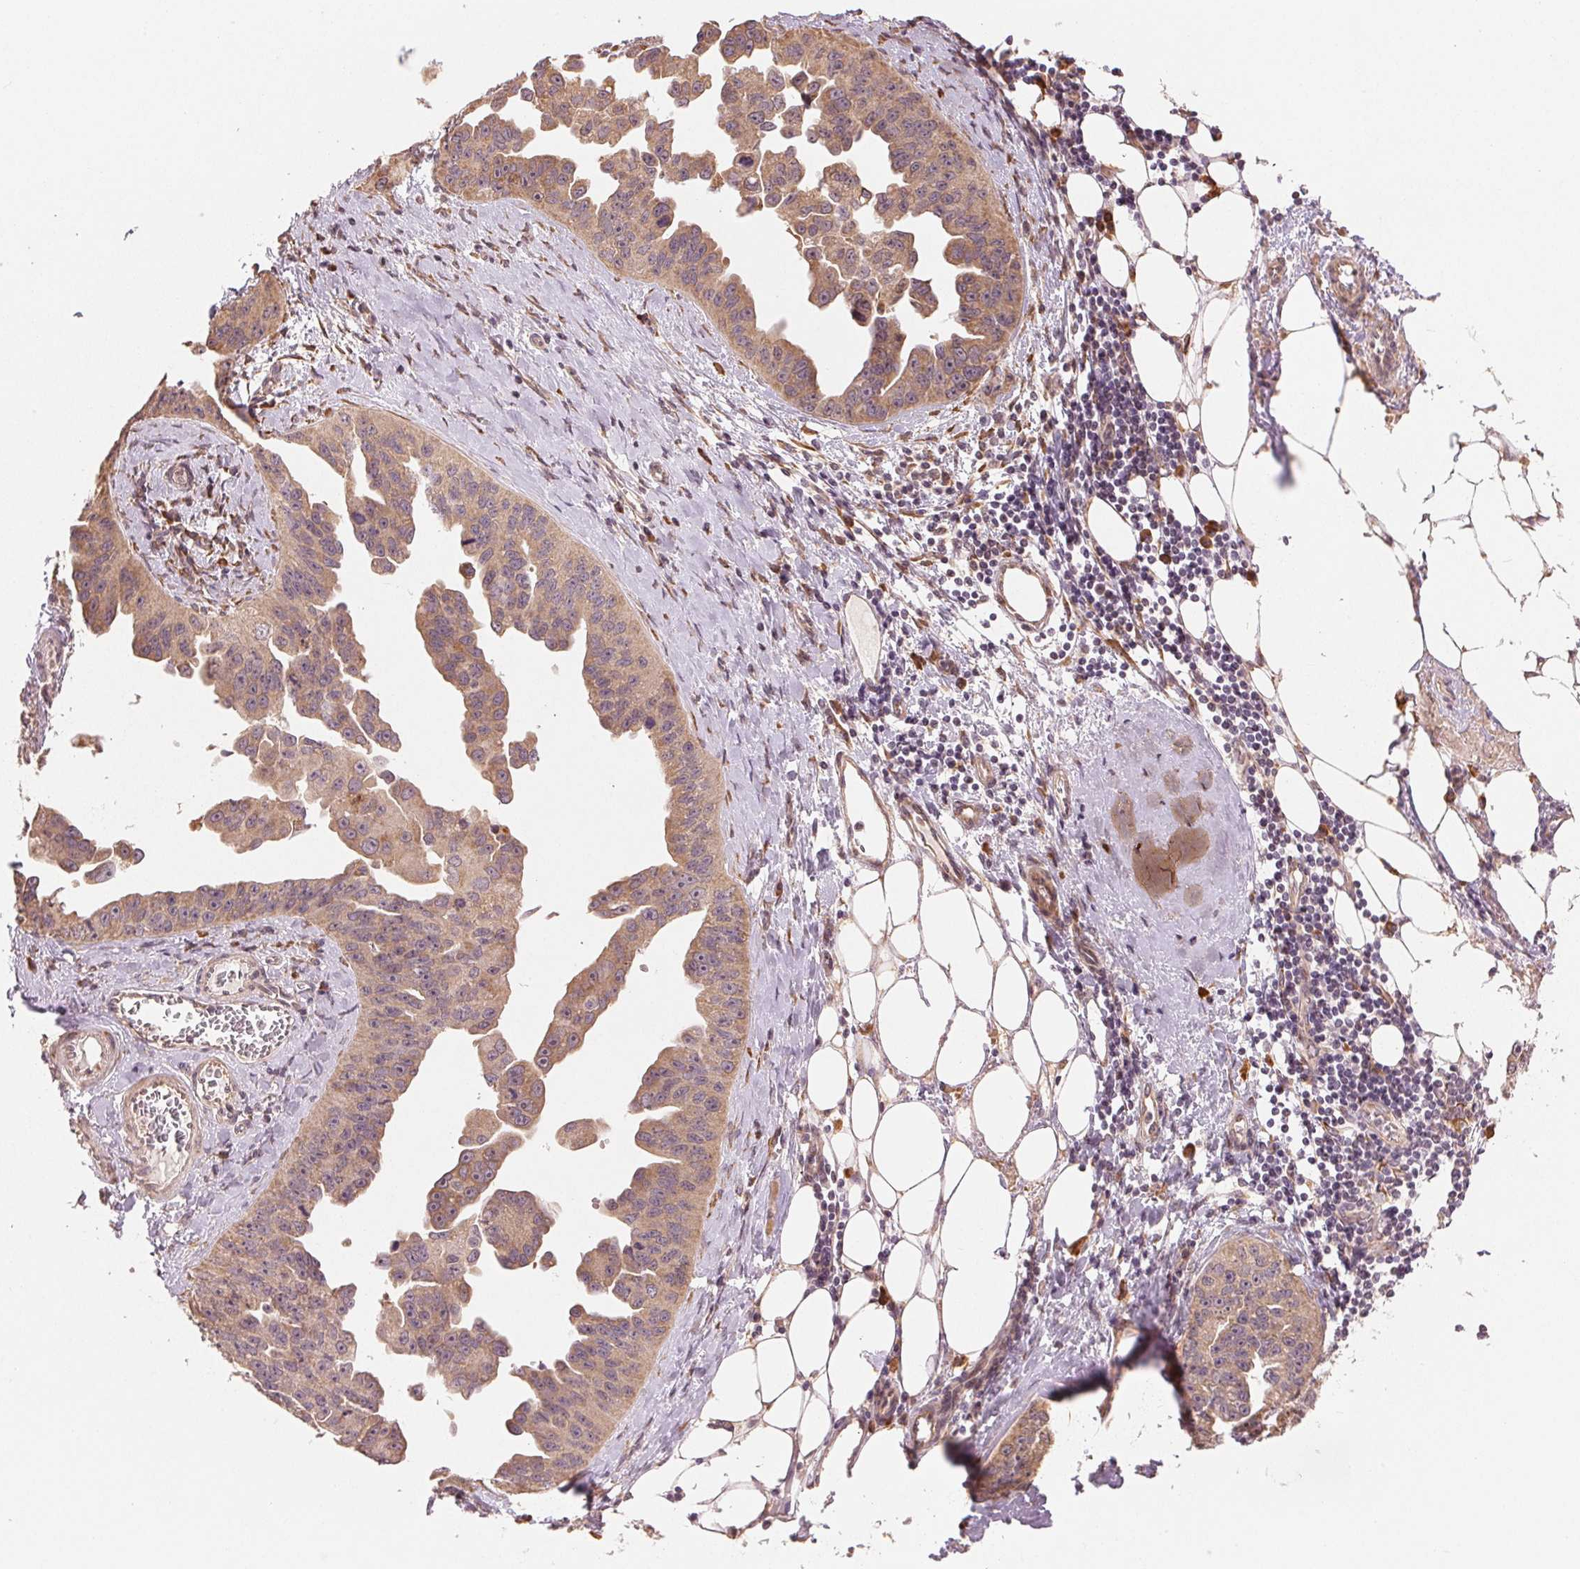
{"staining": {"intensity": "weak", "quantity": ">75%", "location": "cytoplasmic/membranous"}, "tissue": "ovarian cancer", "cell_type": "Tumor cells", "image_type": "cancer", "snomed": [{"axis": "morphology", "description": "Cystadenocarcinoma, serous, NOS"}, {"axis": "topography", "description": "Ovary"}], "caption": "Protein staining of ovarian serous cystadenocarcinoma tissue demonstrates weak cytoplasmic/membranous staining in about >75% of tumor cells.", "gene": "SLC20A1", "patient": {"sex": "female", "age": 75}}